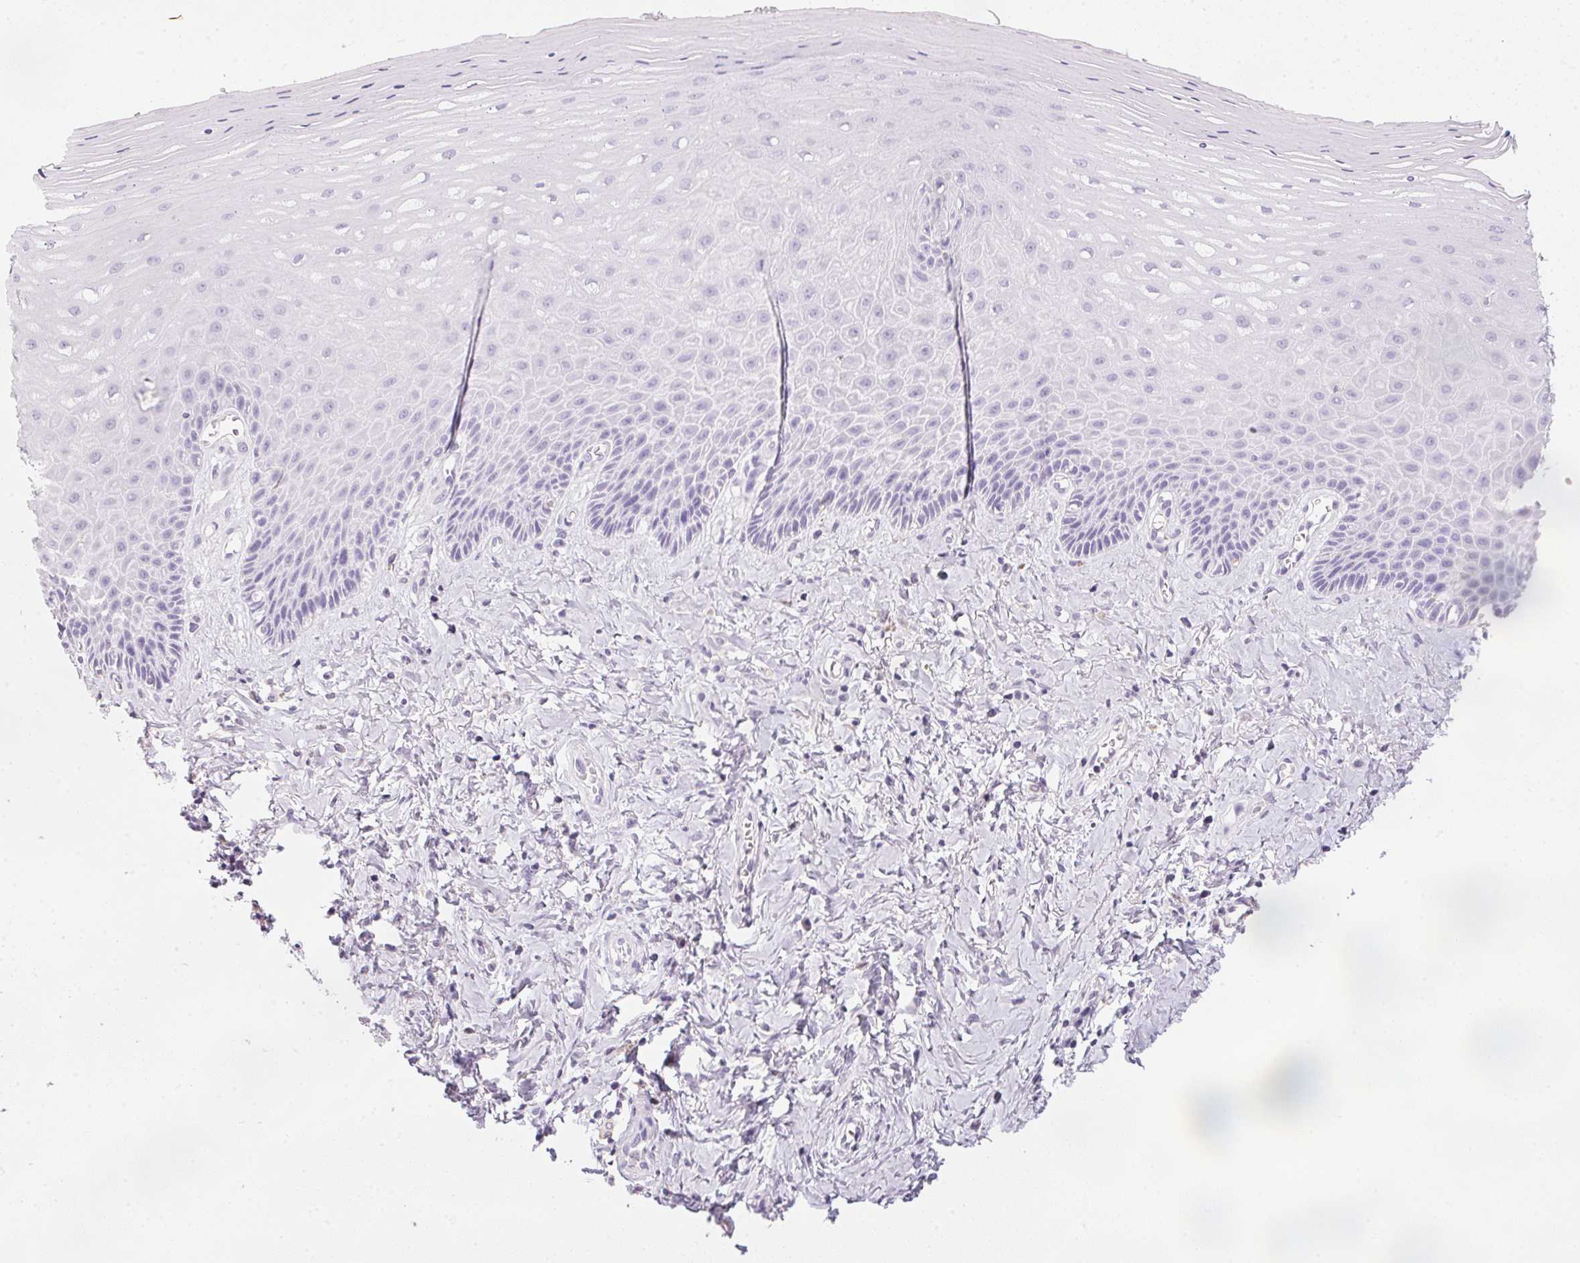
{"staining": {"intensity": "negative", "quantity": "none", "location": "none"}, "tissue": "vagina", "cell_type": "Squamous epithelial cells", "image_type": "normal", "snomed": [{"axis": "morphology", "description": "Normal tissue, NOS"}, {"axis": "topography", "description": "Vagina"}], "caption": "Micrograph shows no protein positivity in squamous epithelial cells of normal vagina.", "gene": "ECPAS", "patient": {"sex": "female", "age": 83}}